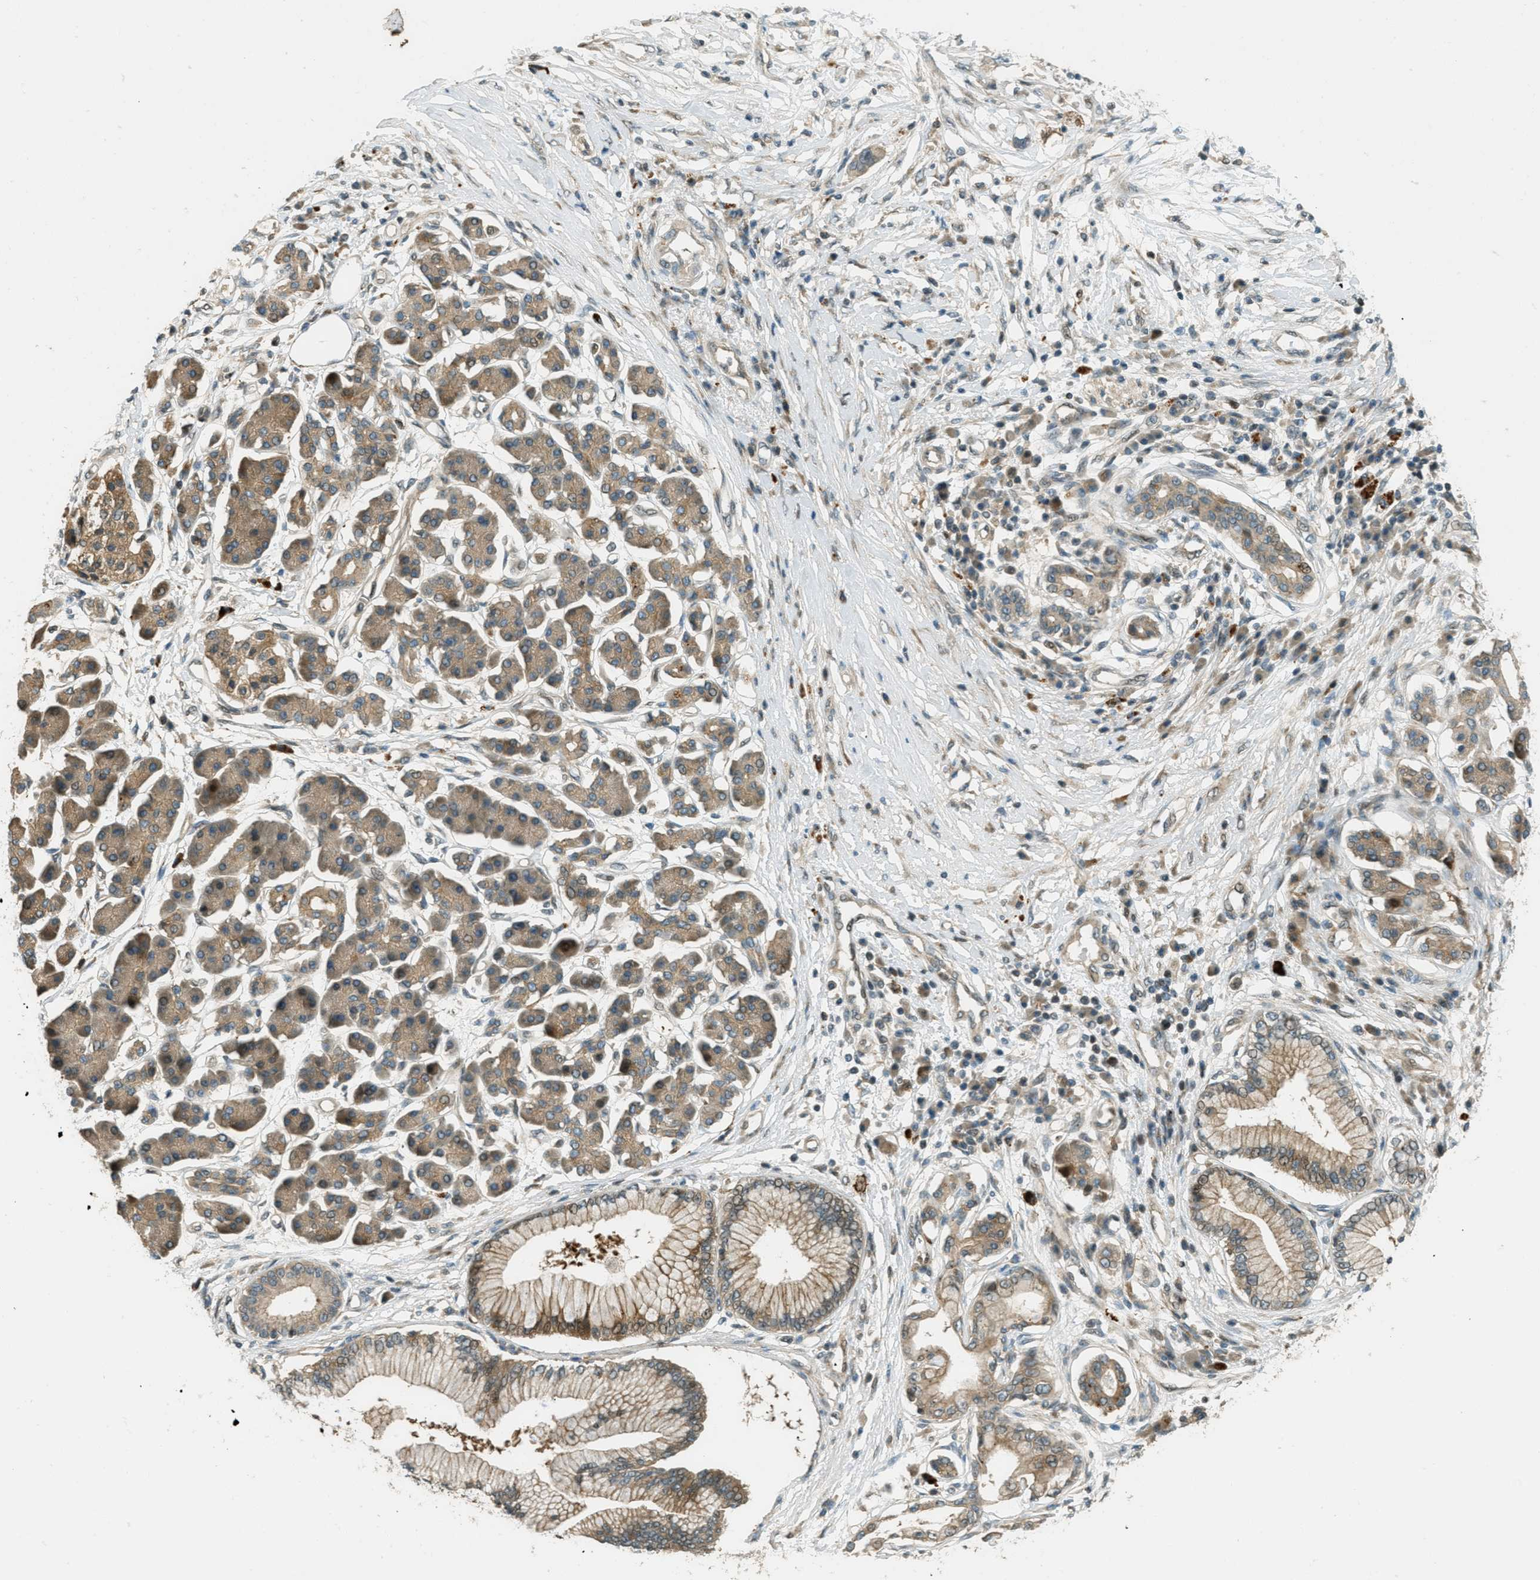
{"staining": {"intensity": "moderate", "quantity": ">75%", "location": "cytoplasmic/membranous"}, "tissue": "pancreatic cancer", "cell_type": "Tumor cells", "image_type": "cancer", "snomed": [{"axis": "morphology", "description": "Adenocarcinoma, NOS"}, {"axis": "topography", "description": "Pancreas"}], "caption": "Immunohistochemistry photomicrograph of neoplastic tissue: human adenocarcinoma (pancreatic) stained using immunohistochemistry (IHC) reveals medium levels of moderate protein expression localized specifically in the cytoplasmic/membranous of tumor cells, appearing as a cytoplasmic/membranous brown color.", "gene": "PTPN23", "patient": {"sex": "male", "age": 77}}